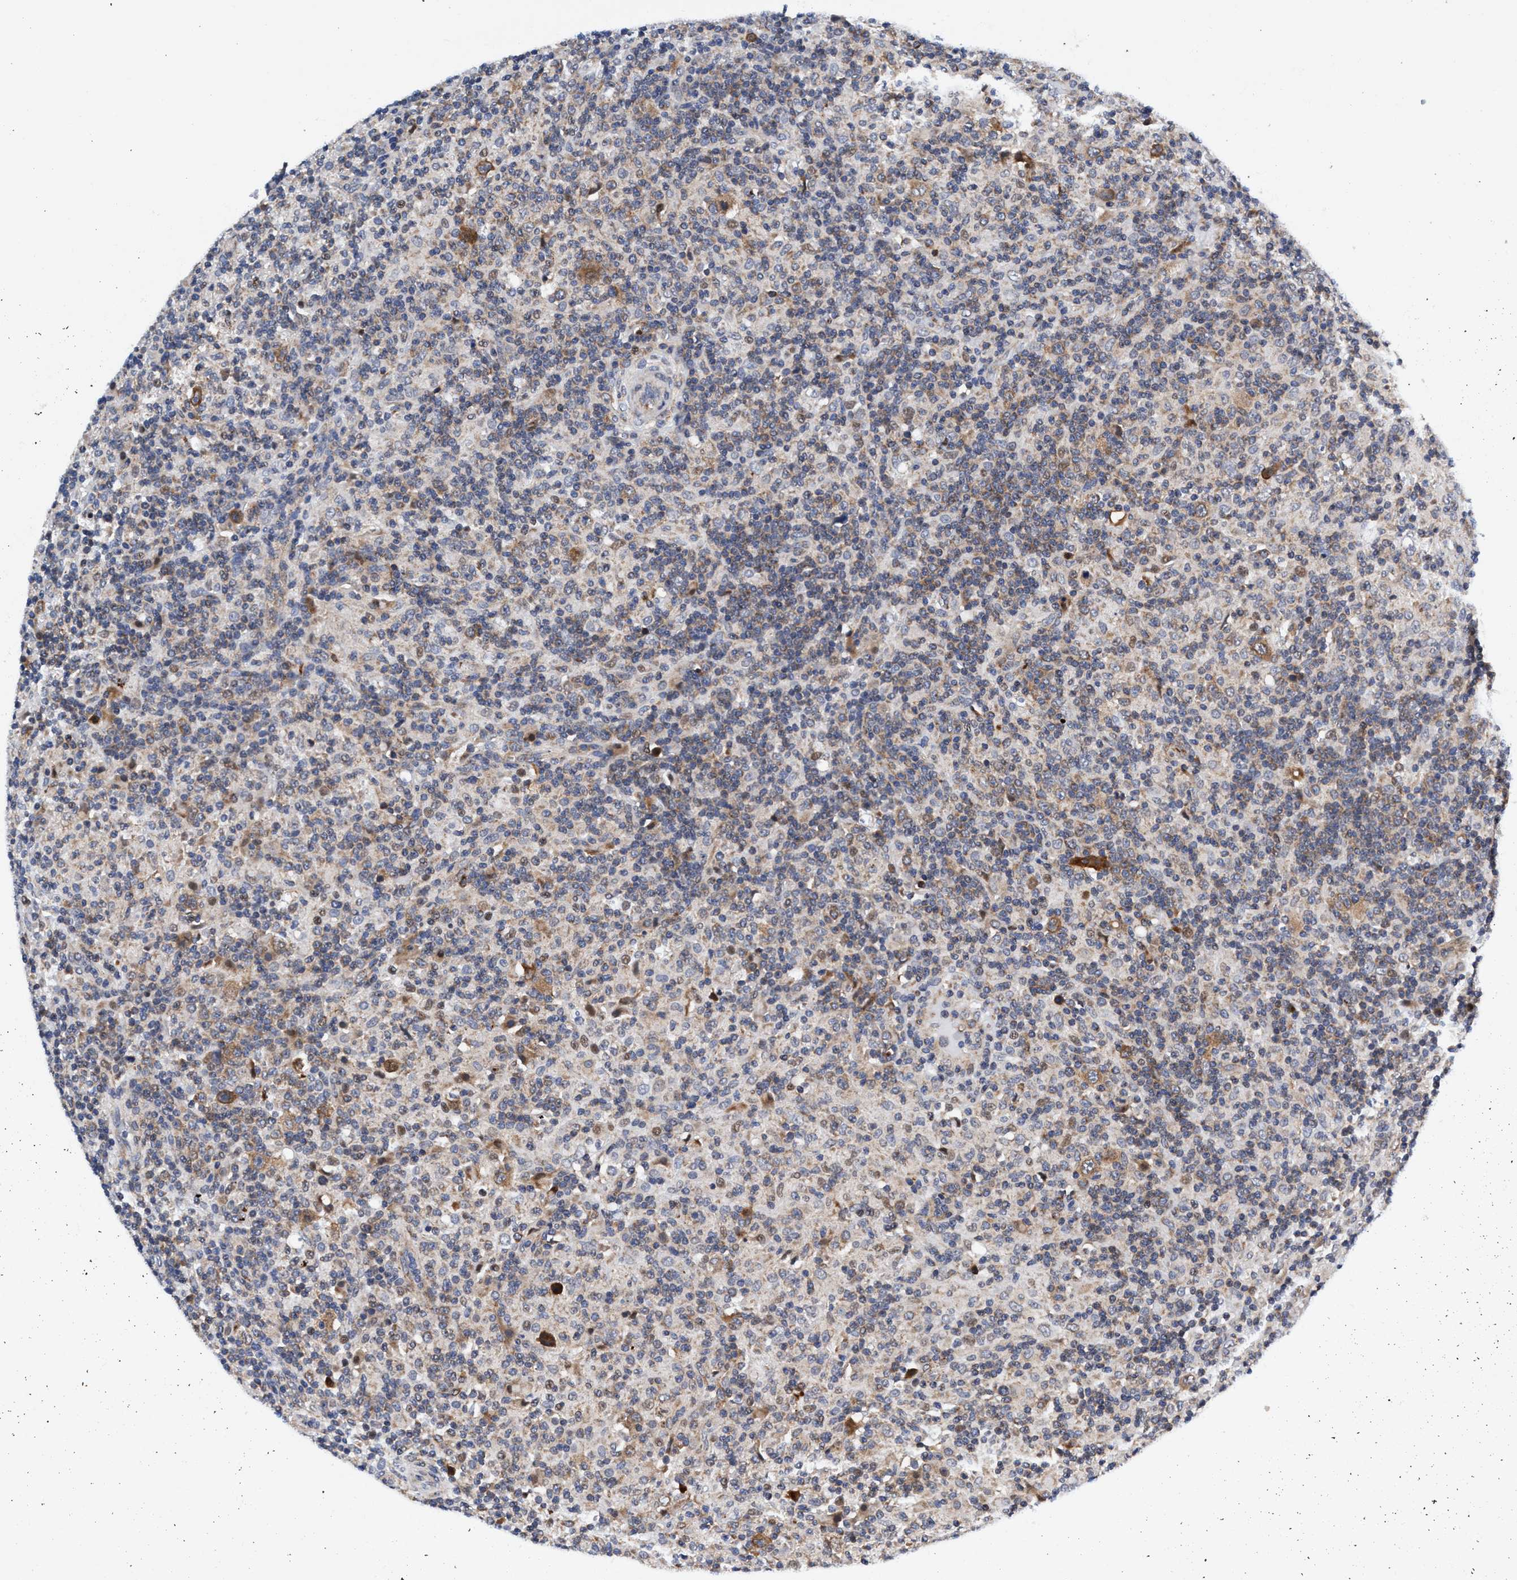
{"staining": {"intensity": "moderate", "quantity": ">75%", "location": "cytoplasmic/membranous"}, "tissue": "lymphoma", "cell_type": "Tumor cells", "image_type": "cancer", "snomed": [{"axis": "morphology", "description": "Hodgkin's disease, NOS"}, {"axis": "topography", "description": "Lymph node"}], "caption": "Immunohistochemical staining of Hodgkin's disease shows medium levels of moderate cytoplasmic/membranous protein positivity in approximately >75% of tumor cells.", "gene": "AGAP2", "patient": {"sex": "male", "age": 70}}